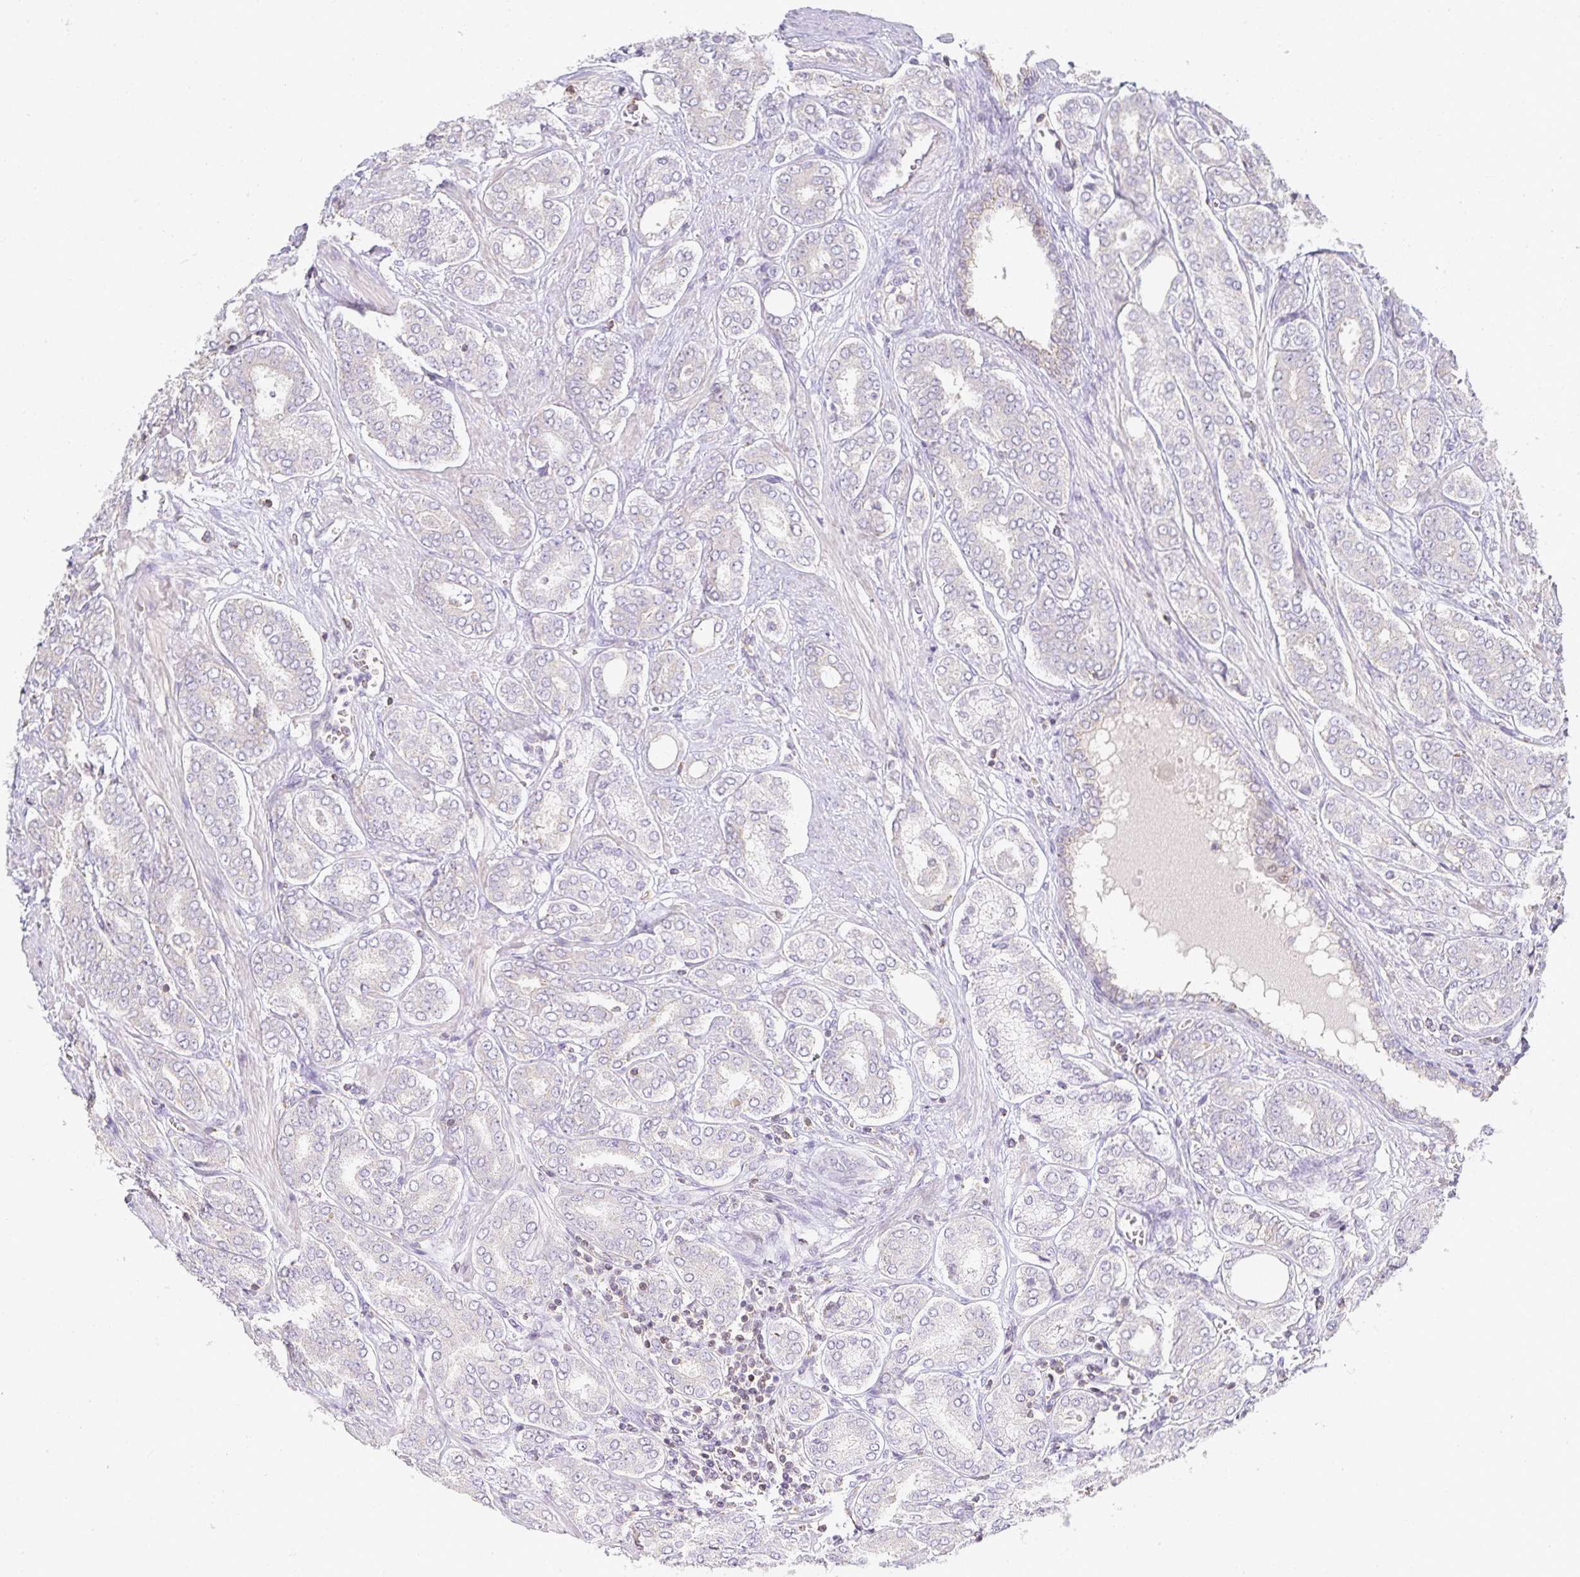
{"staining": {"intensity": "negative", "quantity": "none", "location": "none"}, "tissue": "prostate cancer", "cell_type": "Tumor cells", "image_type": "cancer", "snomed": [{"axis": "morphology", "description": "Adenocarcinoma, High grade"}, {"axis": "topography", "description": "Prostate"}], "caption": "DAB (3,3'-diaminobenzidine) immunohistochemical staining of human prostate cancer (high-grade adenocarcinoma) displays no significant positivity in tumor cells.", "gene": "GATA3", "patient": {"sex": "male", "age": 72}}